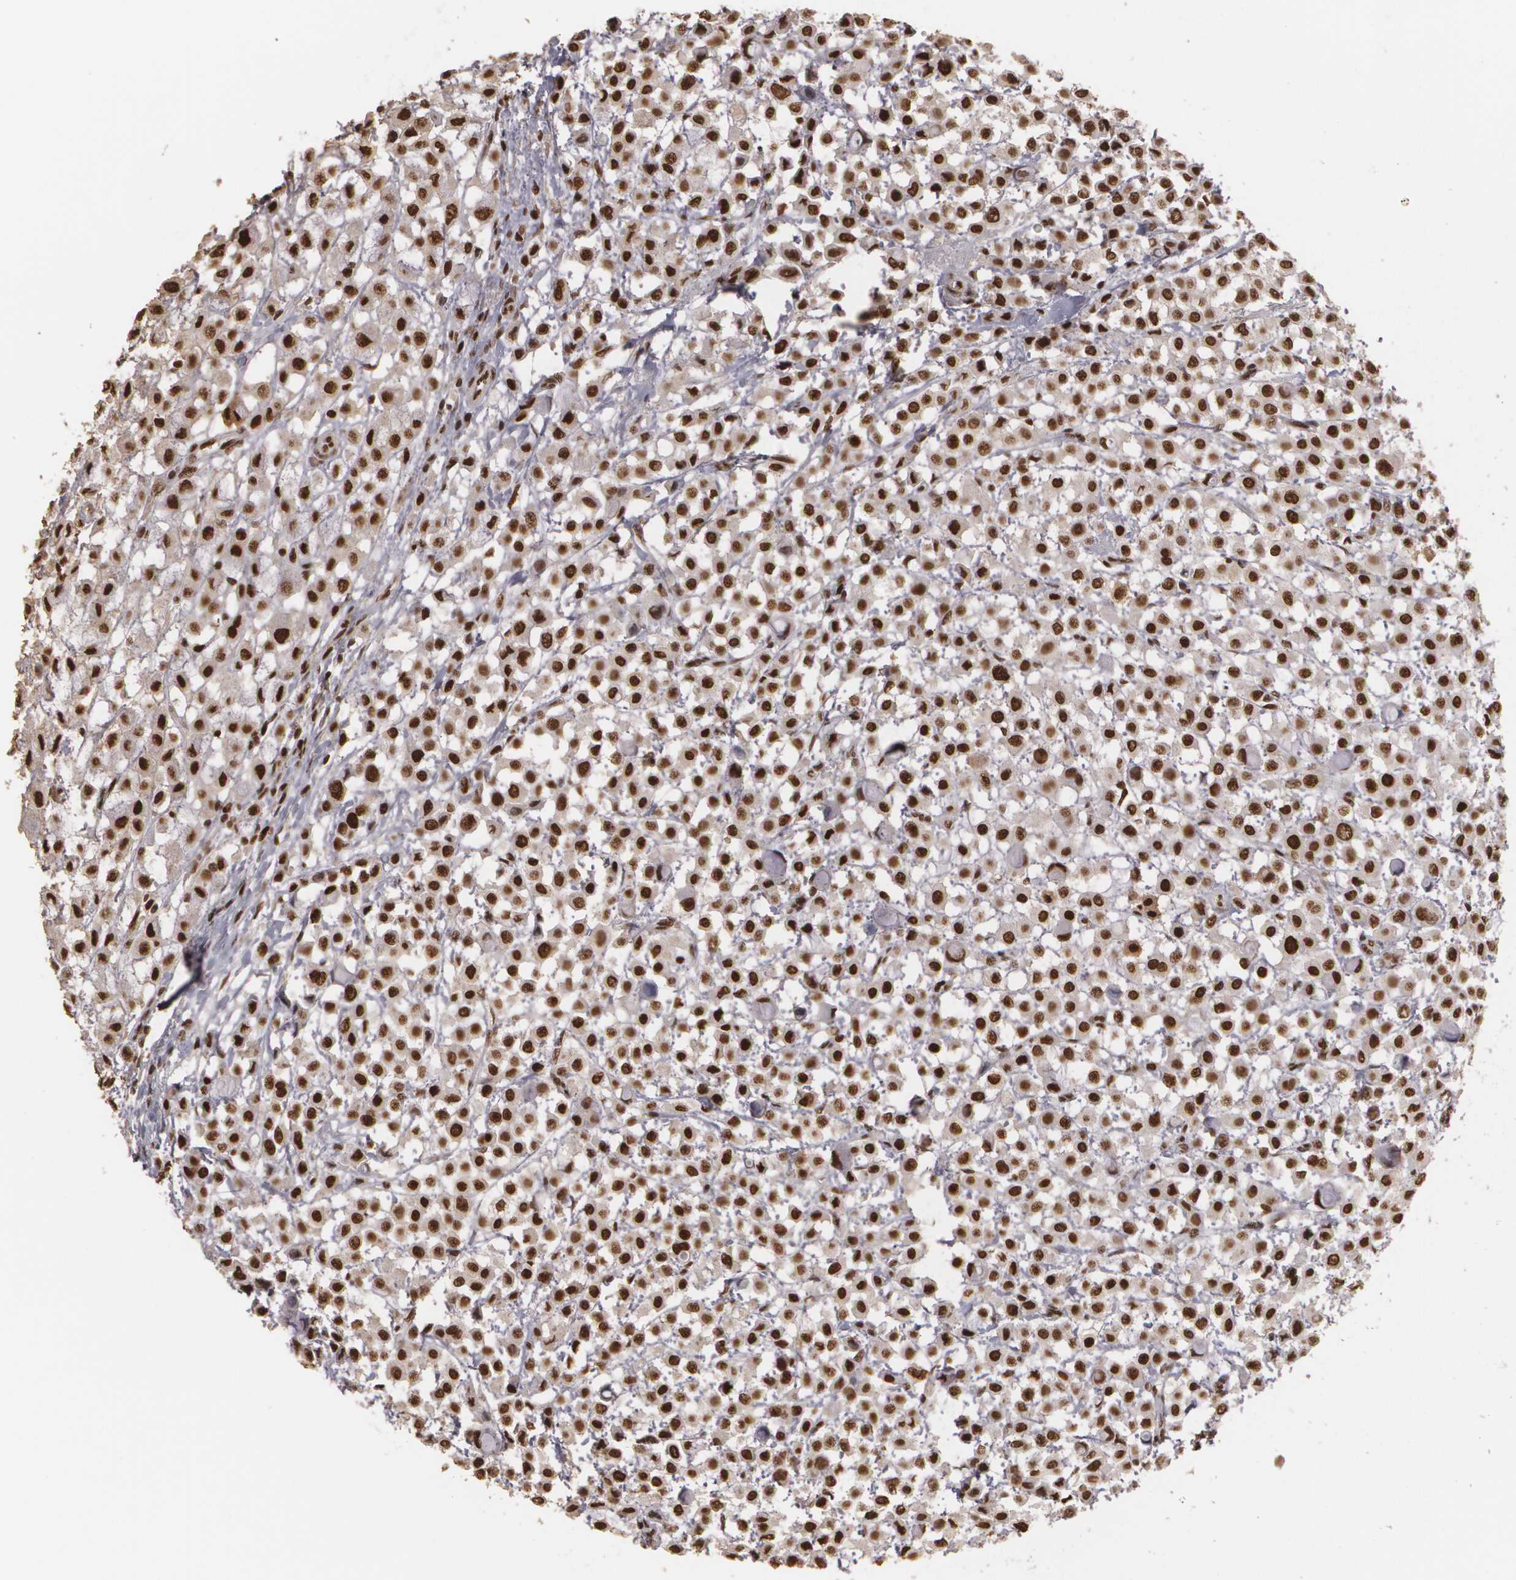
{"staining": {"intensity": "strong", "quantity": ">75%", "location": "cytoplasmic/membranous,nuclear"}, "tissue": "breast cancer", "cell_type": "Tumor cells", "image_type": "cancer", "snomed": [{"axis": "morphology", "description": "Lobular carcinoma"}, {"axis": "topography", "description": "Breast"}], "caption": "IHC of lobular carcinoma (breast) demonstrates high levels of strong cytoplasmic/membranous and nuclear positivity in approximately >75% of tumor cells.", "gene": "RCOR1", "patient": {"sex": "female", "age": 85}}